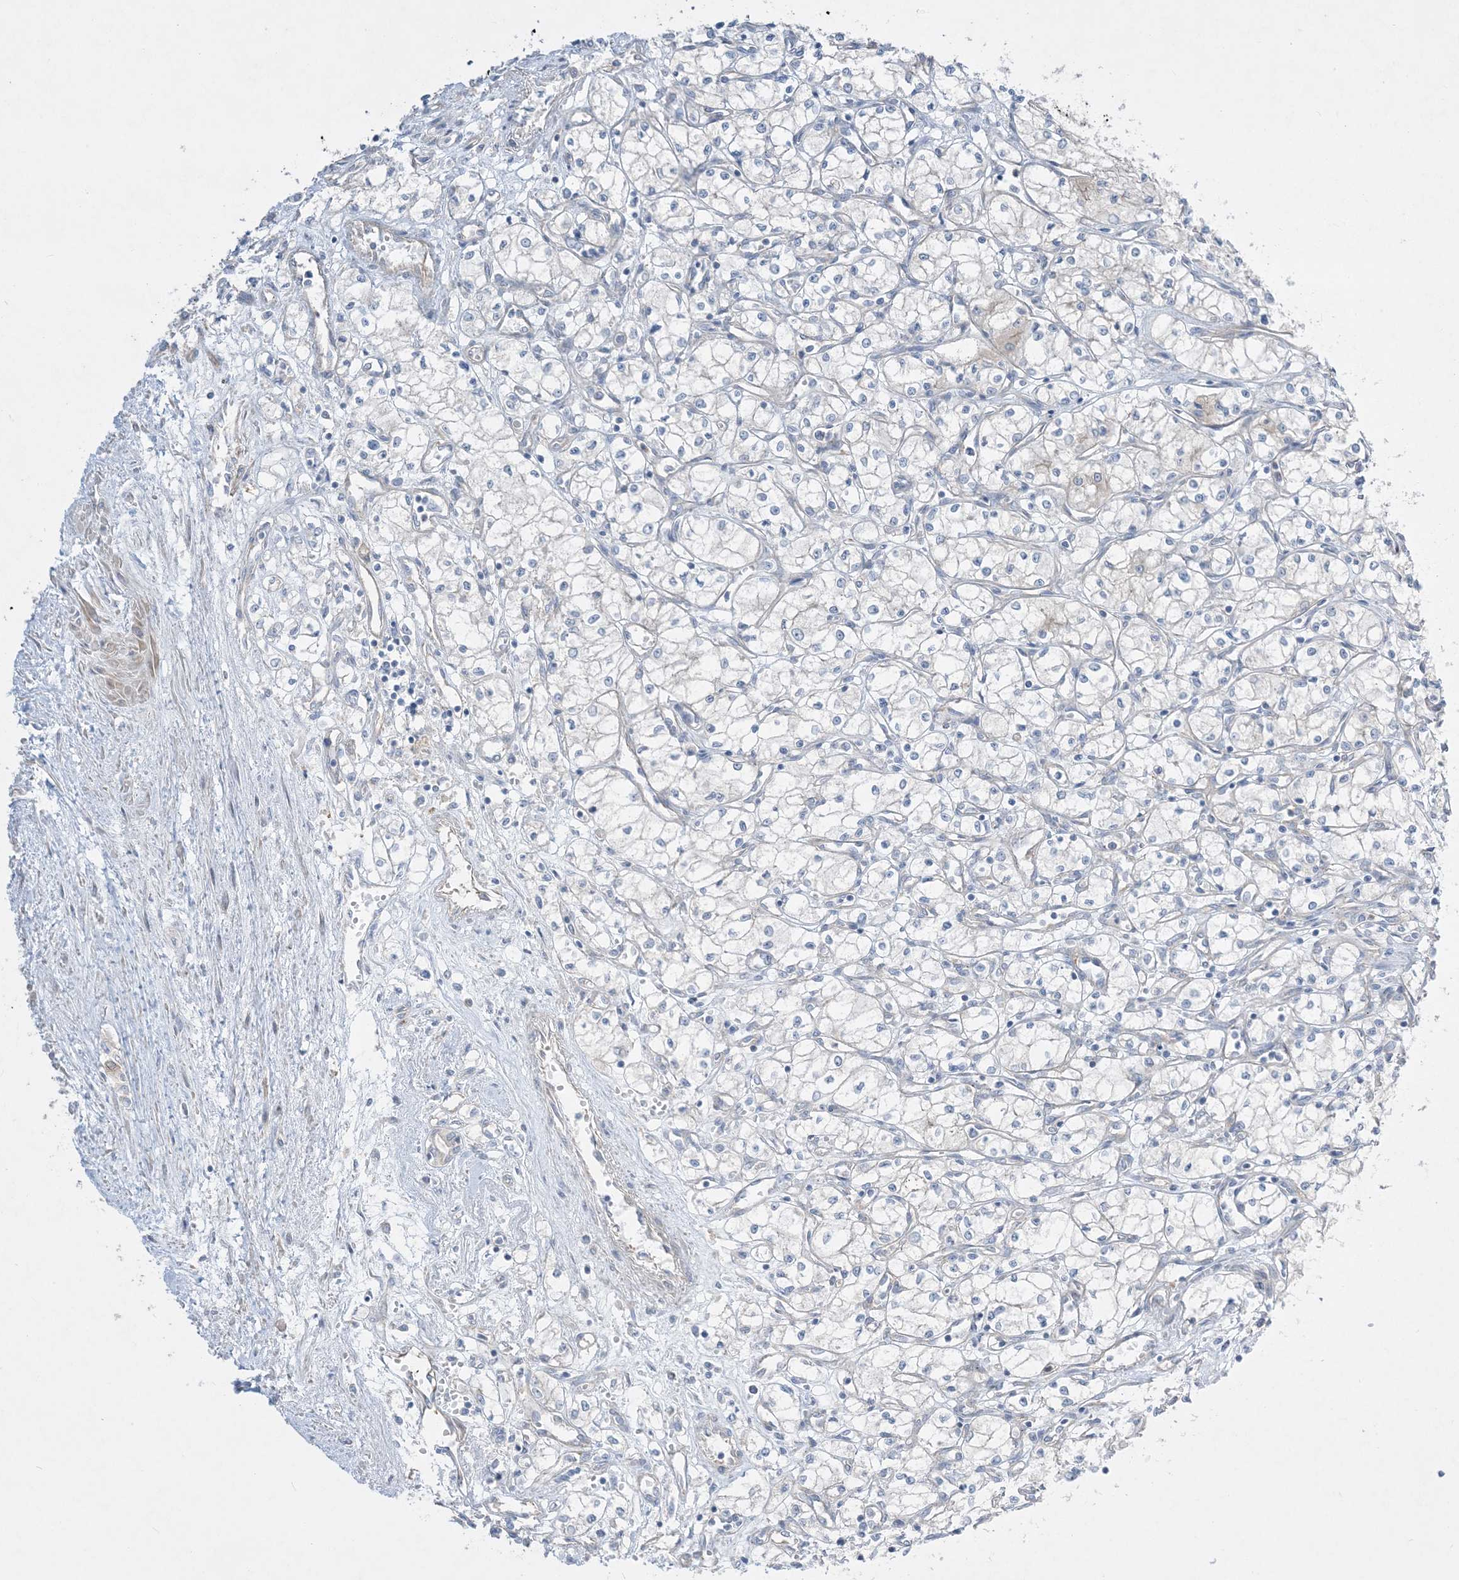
{"staining": {"intensity": "negative", "quantity": "none", "location": "none"}, "tissue": "renal cancer", "cell_type": "Tumor cells", "image_type": "cancer", "snomed": [{"axis": "morphology", "description": "Adenocarcinoma, NOS"}, {"axis": "topography", "description": "Kidney"}], "caption": "Human adenocarcinoma (renal) stained for a protein using immunohistochemistry displays no staining in tumor cells.", "gene": "ARHGEF9", "patient": {"sex": "male", "age": 59}}